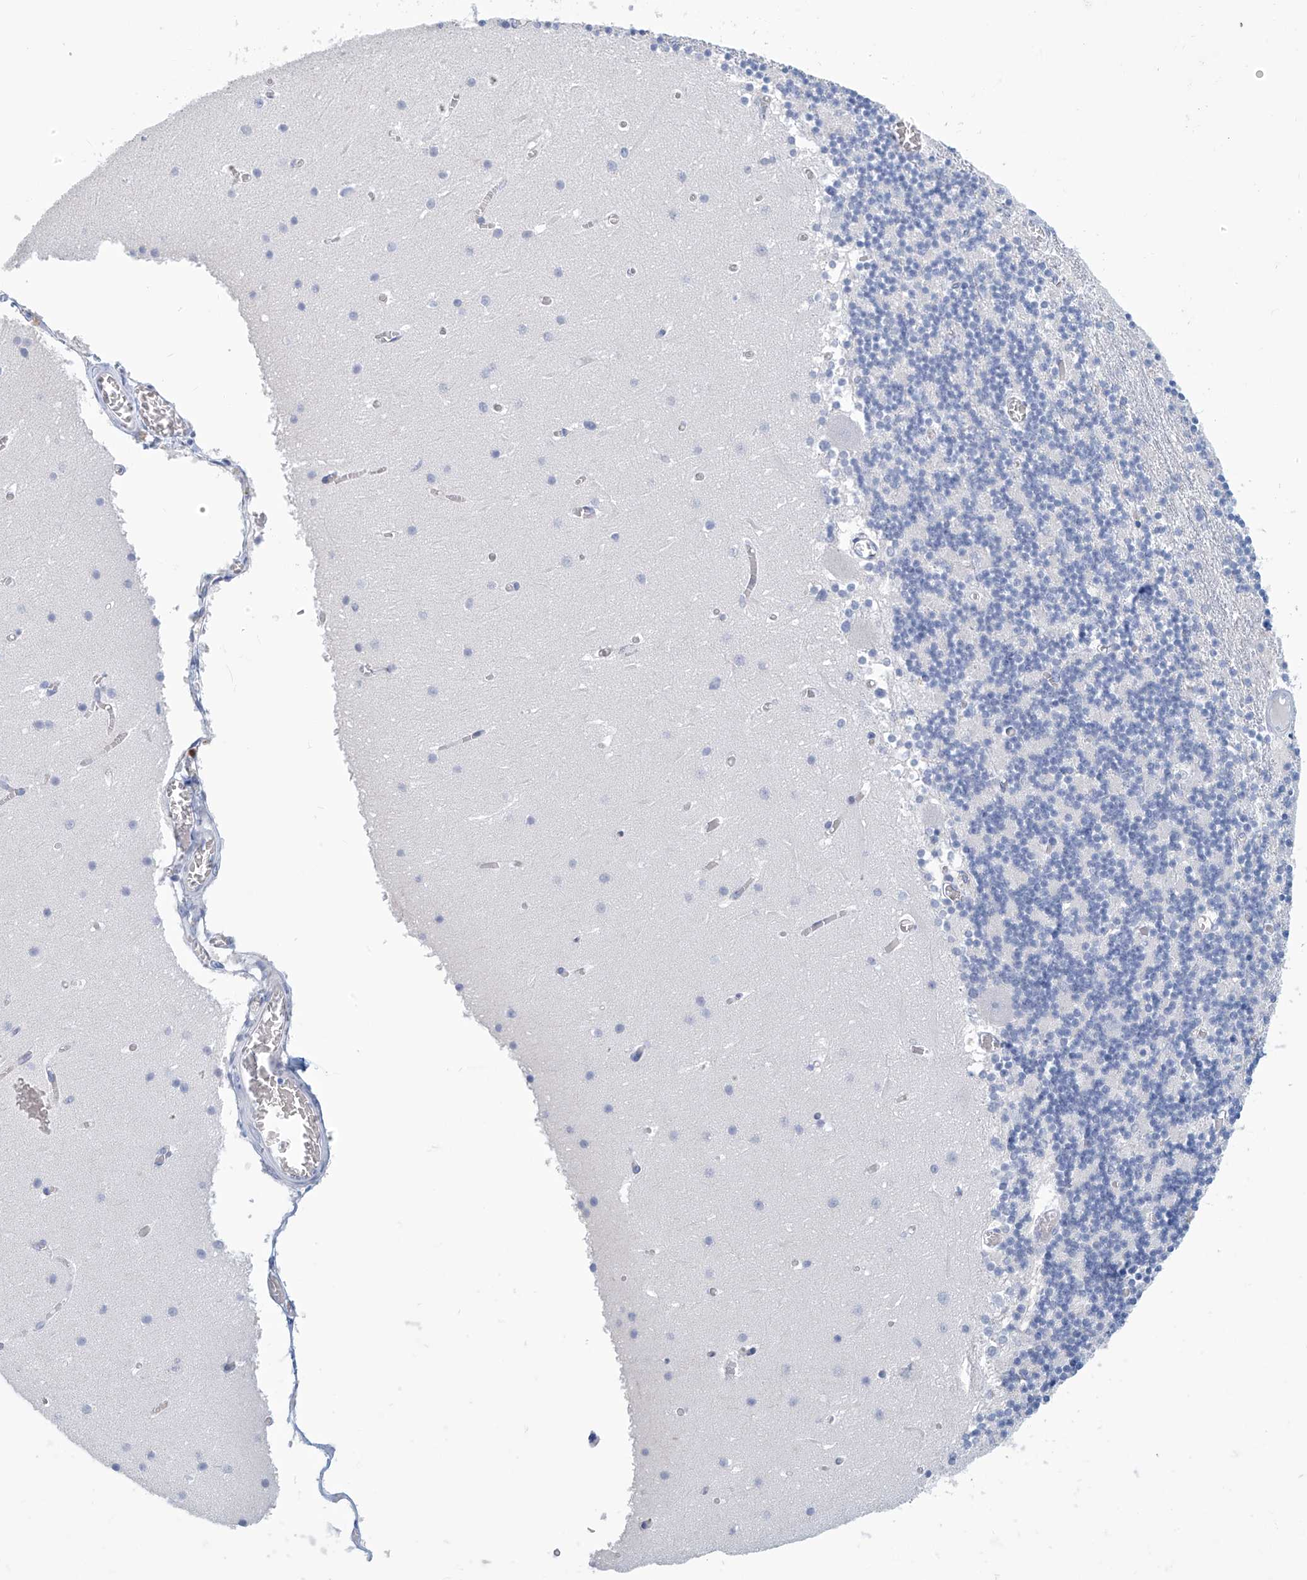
{"staining": {"intensity": "negative", "quantity": "none", "location": "none"}, "tissue": "cerebellum", "cell_type": "Cells in granular layer", "image_type": "normal", "snomed": [{"axis": "morphology", "description": "Normal tissue, NOS"}, {"axis": "topography", "description": "Cerebellum"}], "caption": "Immunohistochemistry (IHC) of unremarkable cerebellum displays no expression in cells in granular layer. (Stains: DAB (3,3'-diaminobenzidine) IHC with hematoxylin counter stain, Microscopy: brightfield microscopy at high magnification).", "gene": "DSP", "patient": {"sex": "female", "age": 28}}